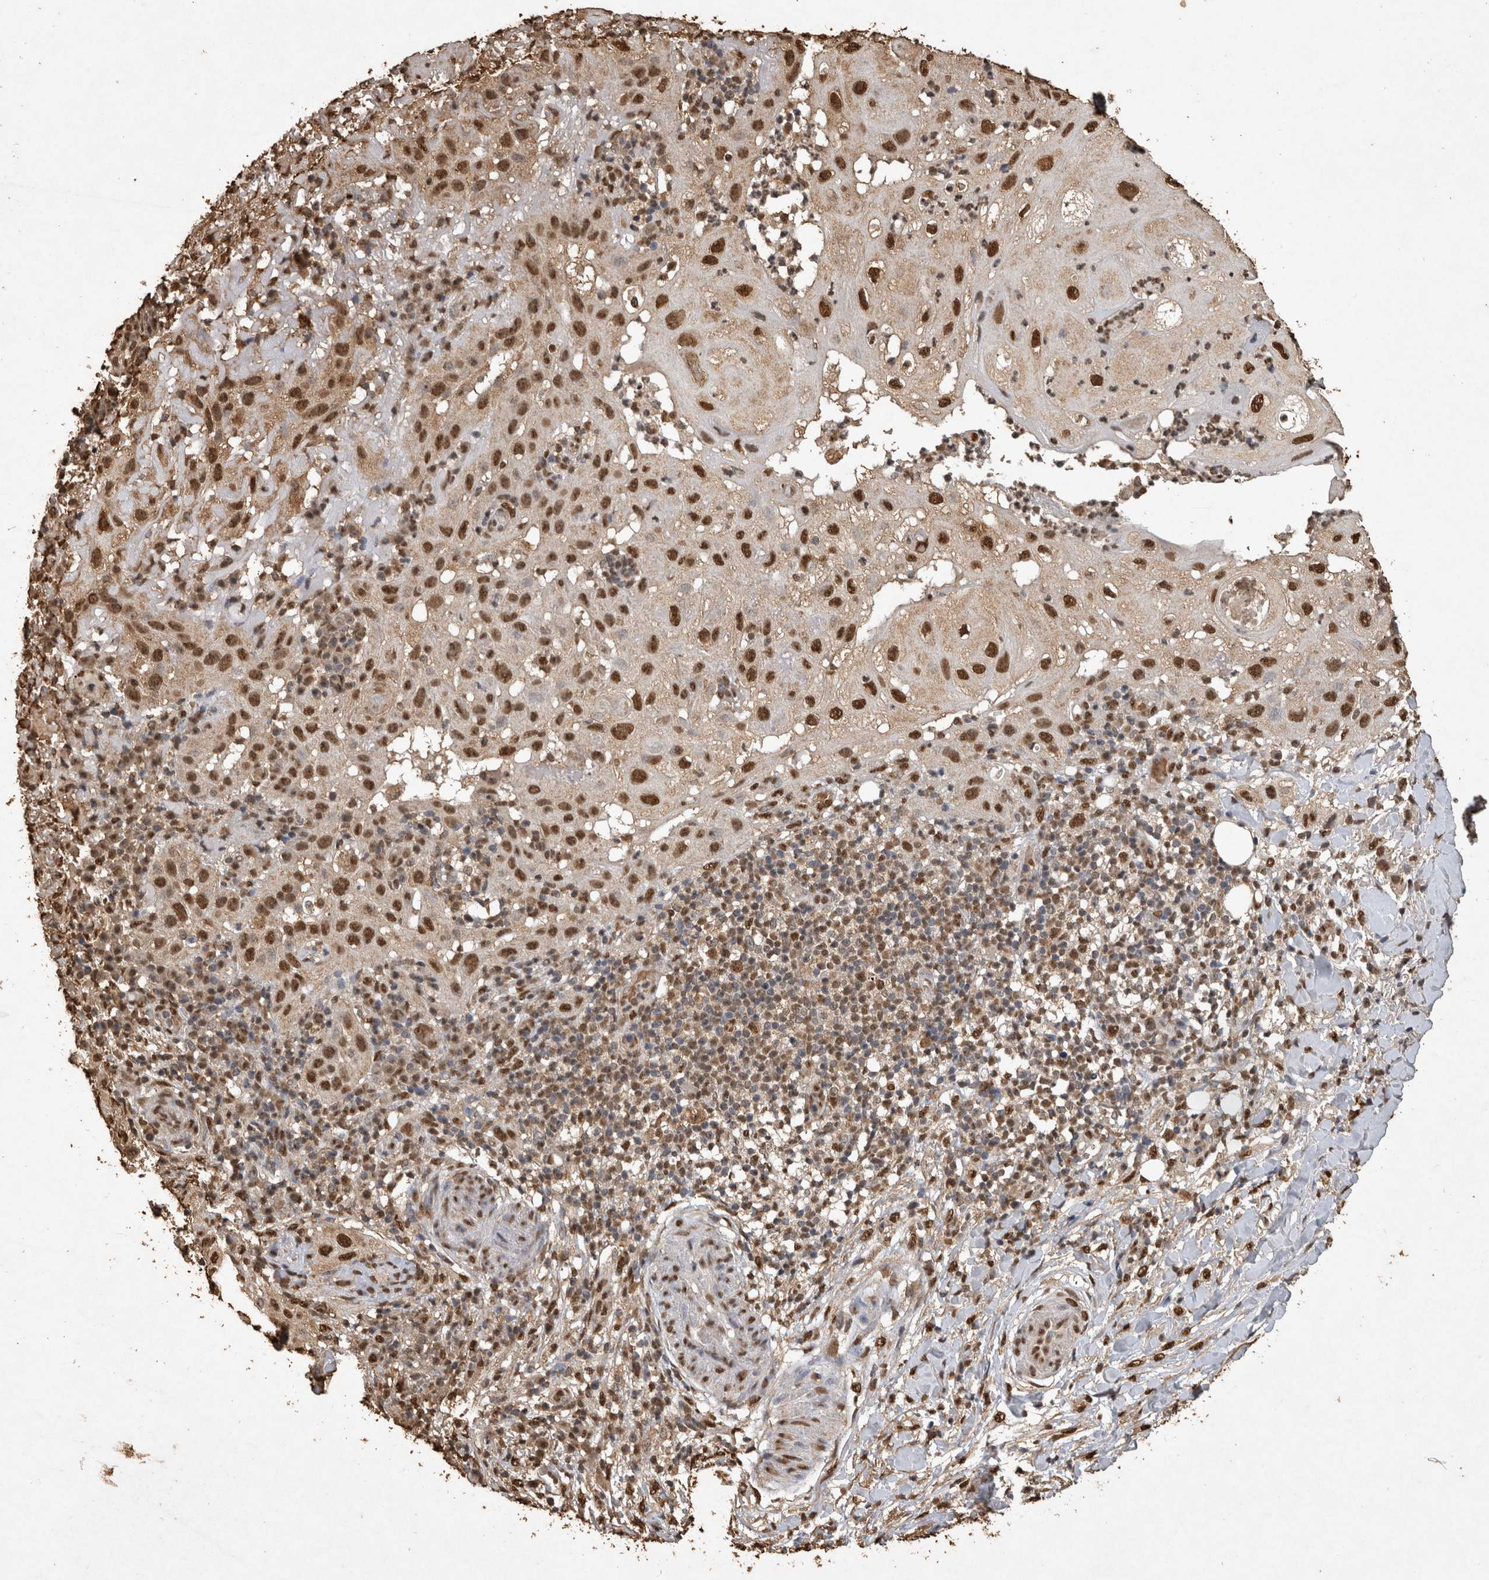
{"staining": {"intensity": "strong", "quantity": ">75%", "location": "nuclear"}, "tissue": "skin cancer", "cell_type": "Tumor cells", "image_type": "cancer", "snomed": [{"axis": "morphology", "description": "Normal tissue, NOS"}, {"axis": "morphology", "description": "Squamous cell carcinoma, NOS"}, {"axis": "topography", "description": "Skin"}], "caption": "Immunohistochemical staining of squamous cell carcinoma (skin) exhibits strong nuclear protein positivity in approximately >75% of tumor cells. (brown staining indicates protein expression, while blue staining denotes nuclei).", "gene": "OAS2", "patient": {"sex": "female", "age": 96}}